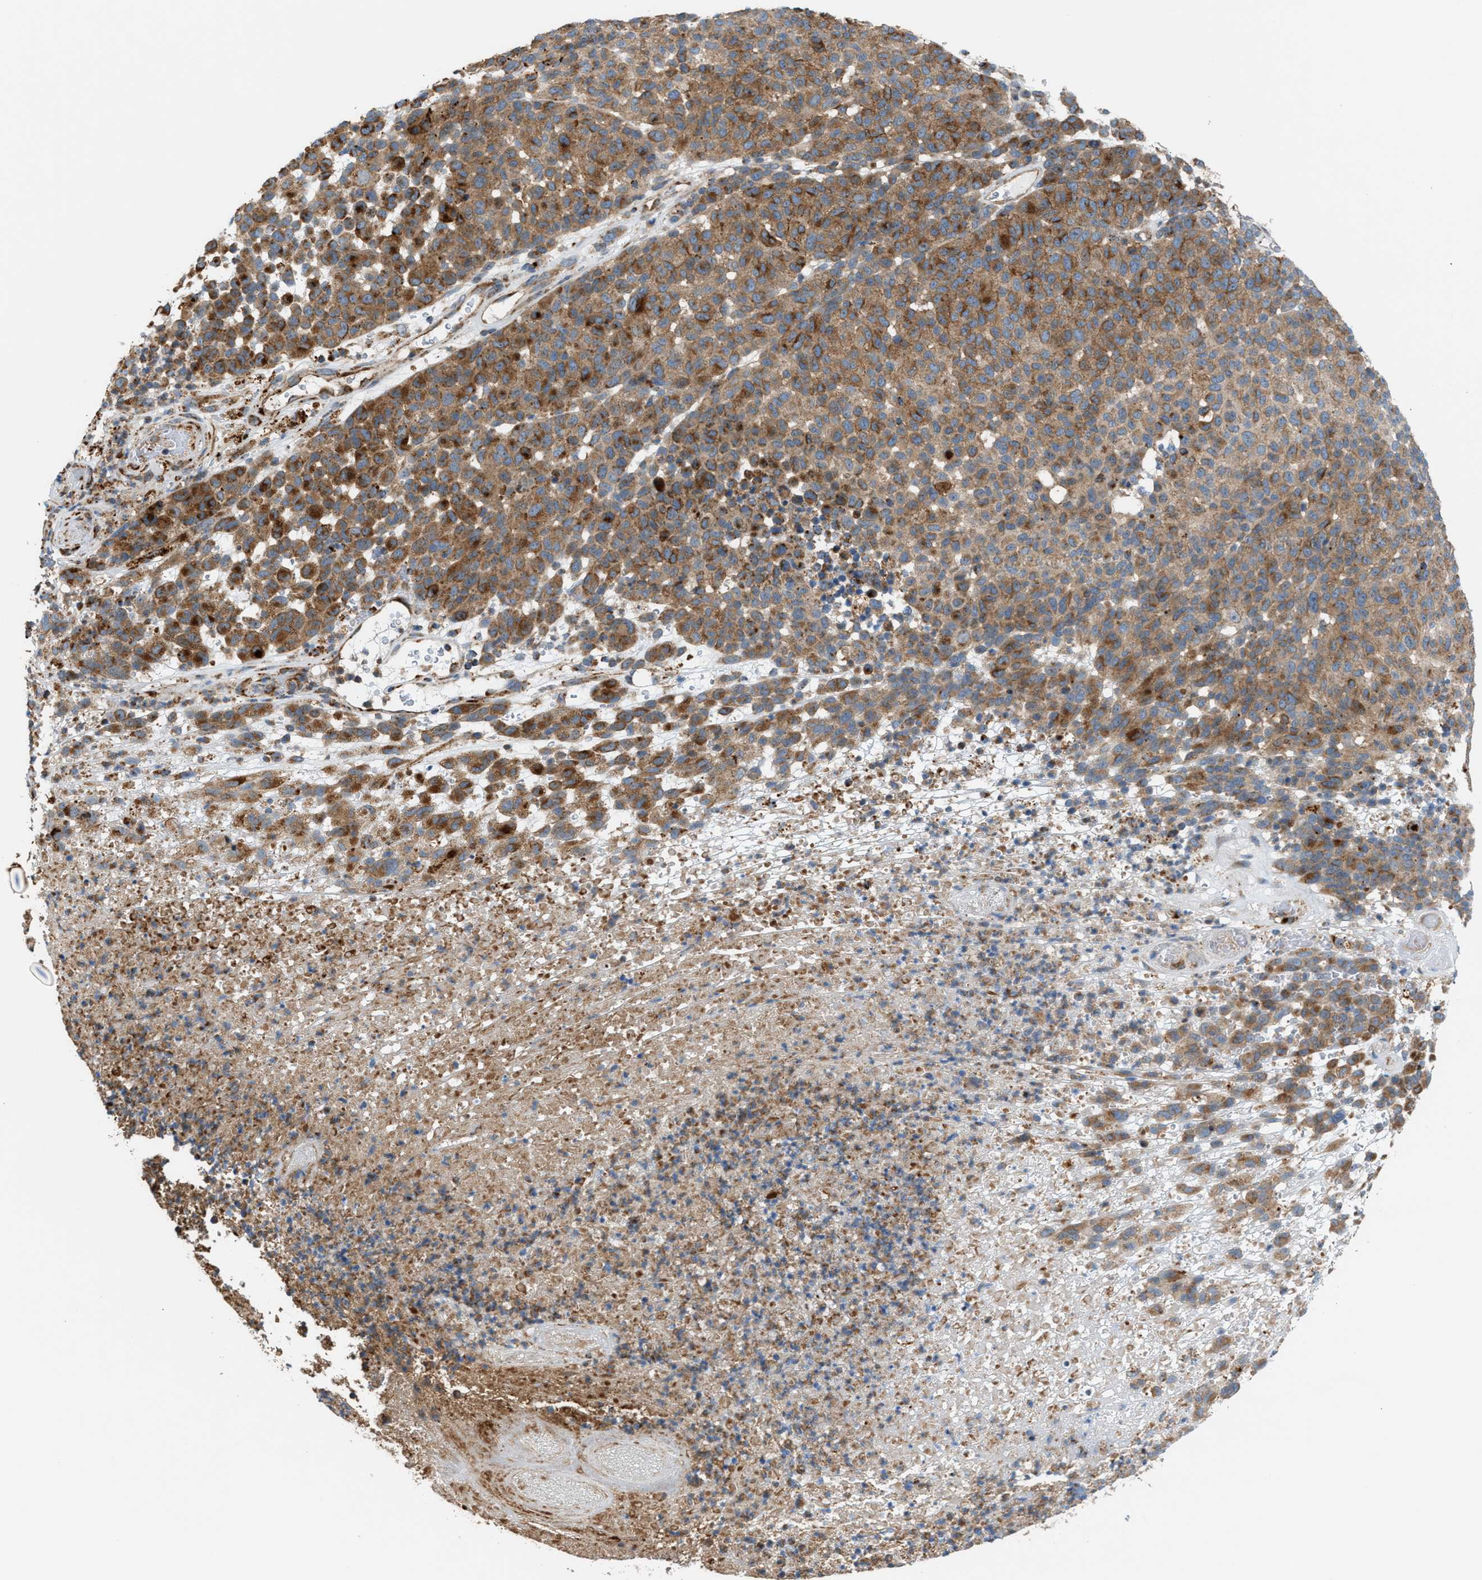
{"staining": {"intensity": "moderate", "quantity": ">75%", "location": "cytoplasmic/membranous"}, "tissue": "melanoma", "cell_type": "Tumor cells", "image_type": "cancer", "snomed": [{"axis": "morphology", "description": "Malignant melanoma, NOS"}, {"axis": "topography", "description": "Skin"}], "caption": "Immunohistochemistry (IHC) (DAB) staining of melanoma reveals moderate cytoplasmic/membranous protein positivity in about >75% of tumor cells.", "gene": "PDCL", "patient": {"sex": "male", "age": 59}}